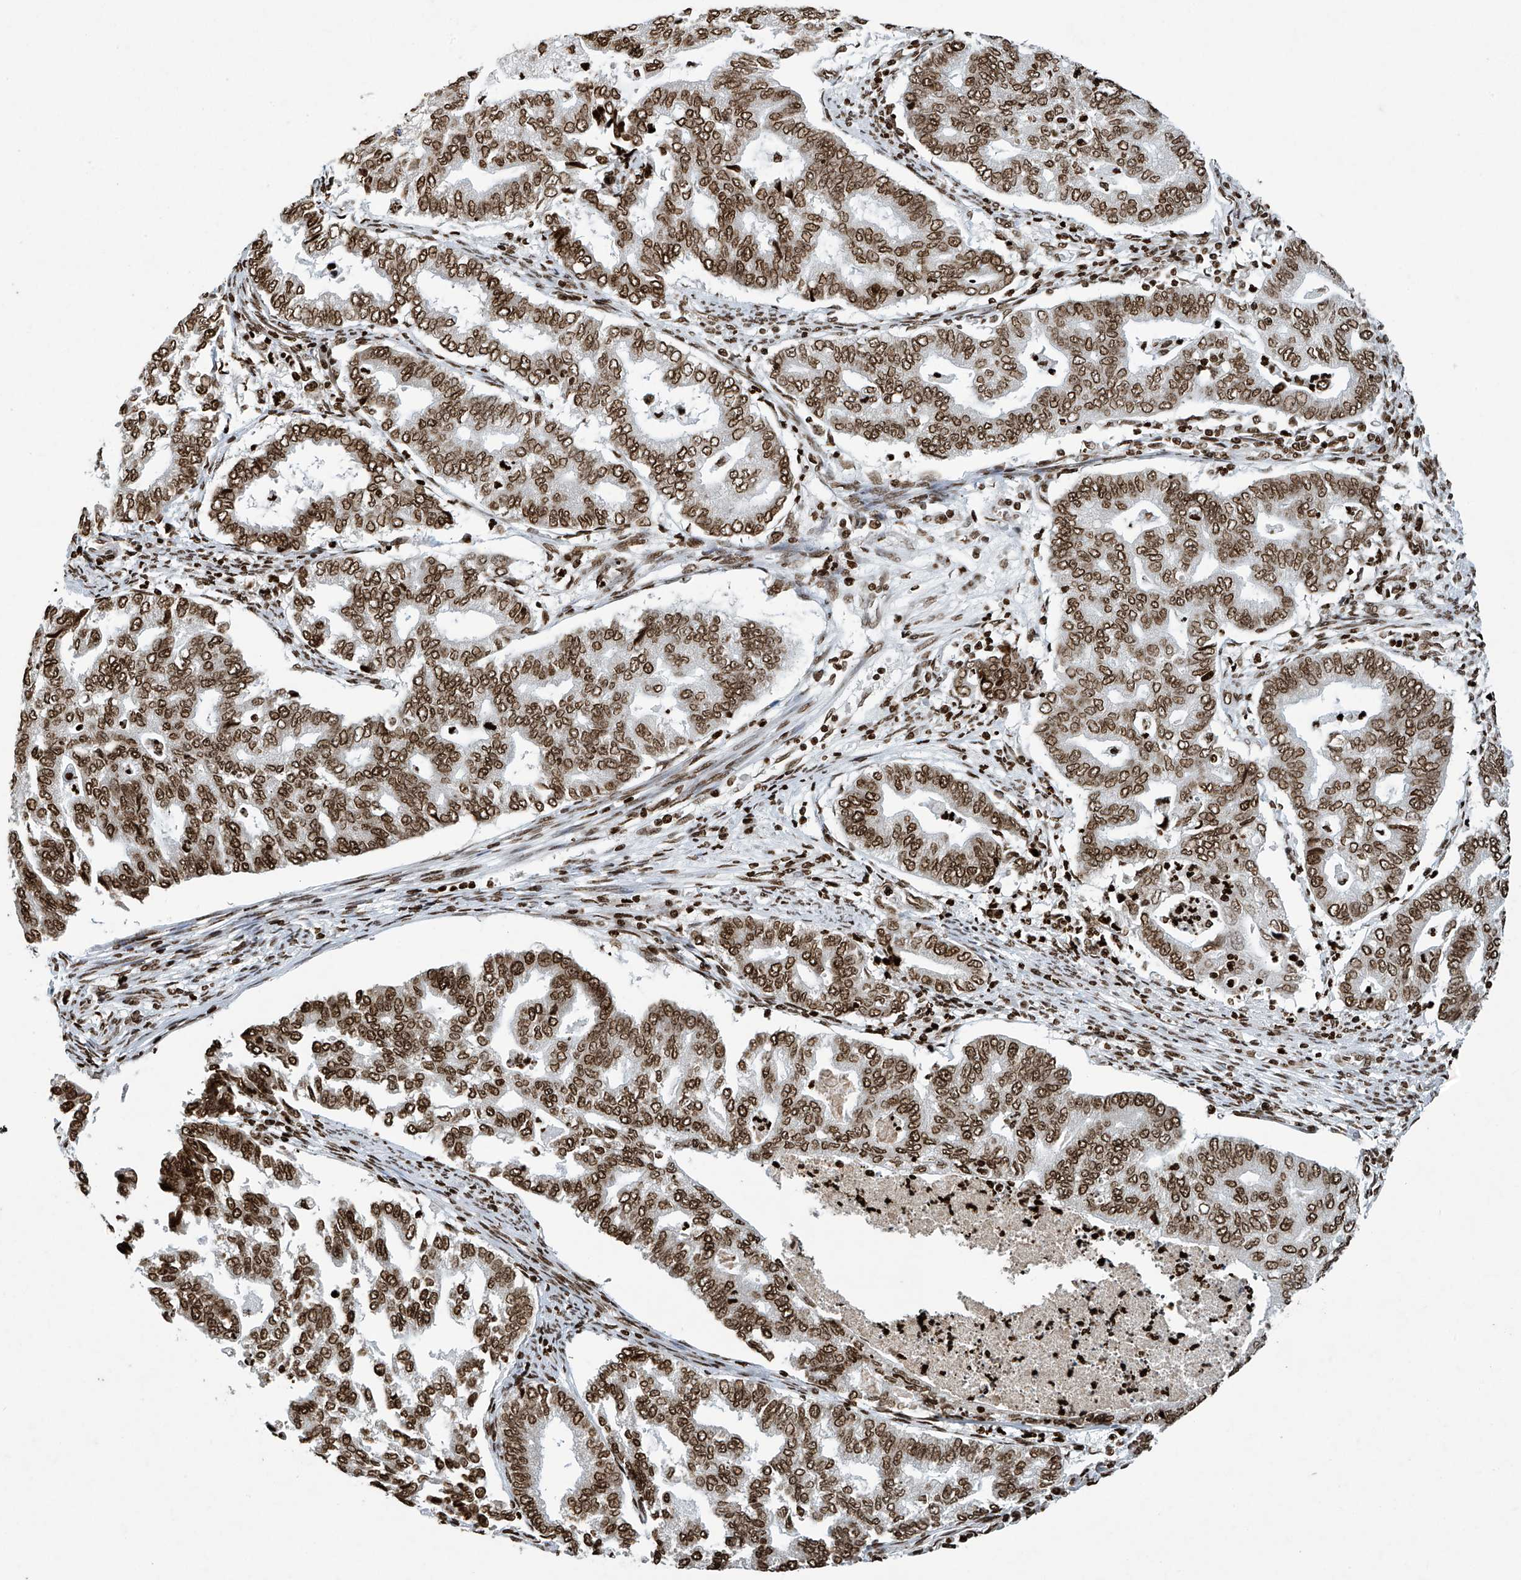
{"staining": {"intensity": "strong", "quantity": ">75%", "location": "nuclear"}, "tissue": "endometrial cancer", "cell_type": "Tumor cells", "image_type": "cancer", "snomed": [{"axis": "morphology", "description": "Adenocarcinoma, NOS"}, {"axis": "topography", "description": "Endometrium"}], "caption": "A high-resolution micrograph shows IHC staining of endometrial cancer, which displays strong nuclear positivity in about >75% of tumor cells.", "gene": "H4C16", "patient": {"sex": "female", "age": 79}}